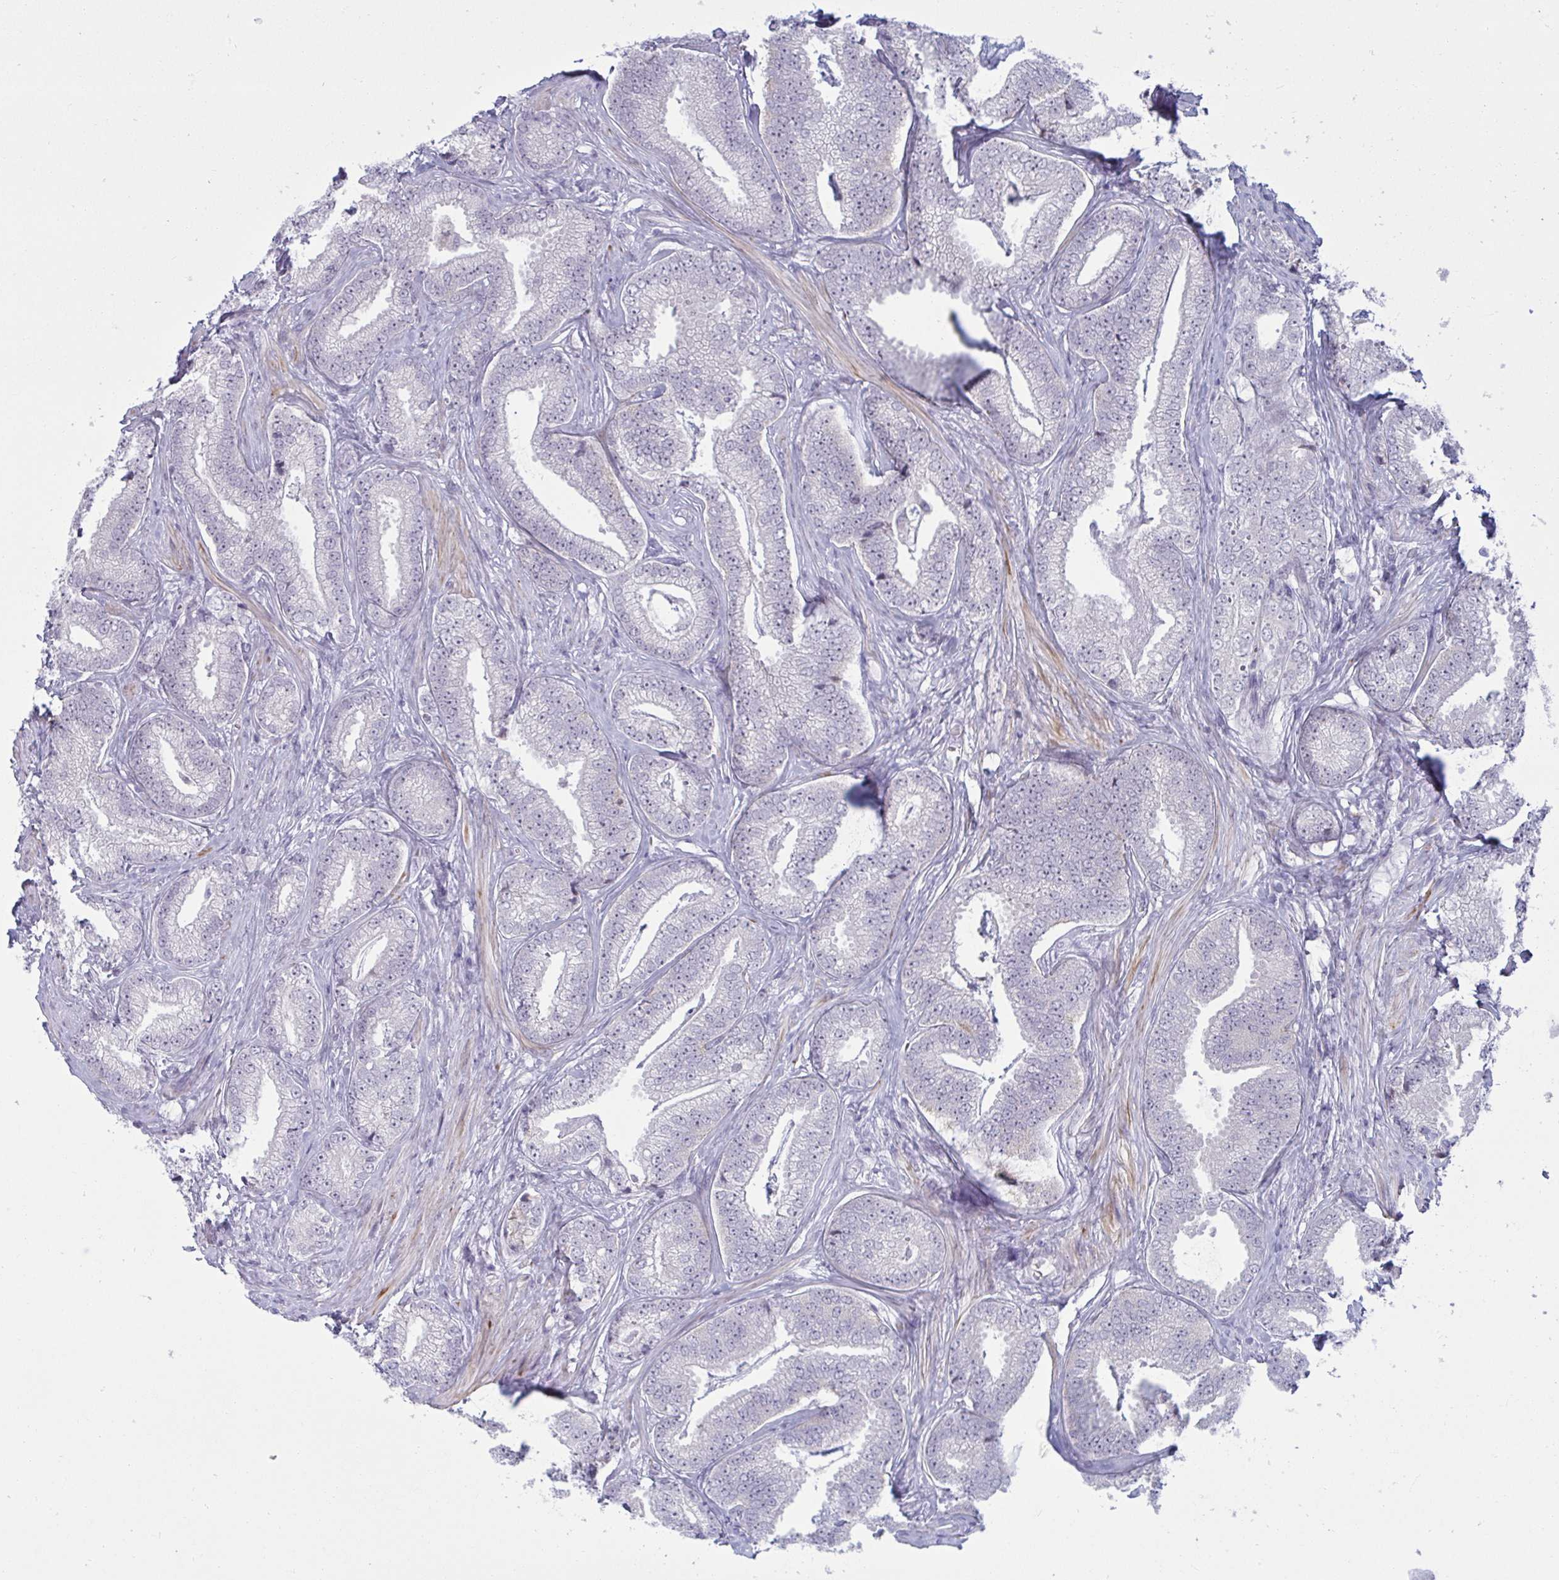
{"staining": {"intensity": "weak", "quantity": "<25%", "location": "nuclear"}, "tissue": "prostate cancer", "cell_type": "Tumor cells", "image_type": "cancer", "snomed": [{"axis": "morphology", "description": "Adenocarcinoma, Low grade"}, {"axis": "topography", "description": "Prostate"}], "caption": "Prostate cancer stained for a protein using immunohistochemistry (IHC) displays no staining tumor cells.", "gene": "RNASEH1", "patient": {"sex": "male", "age": 63}}